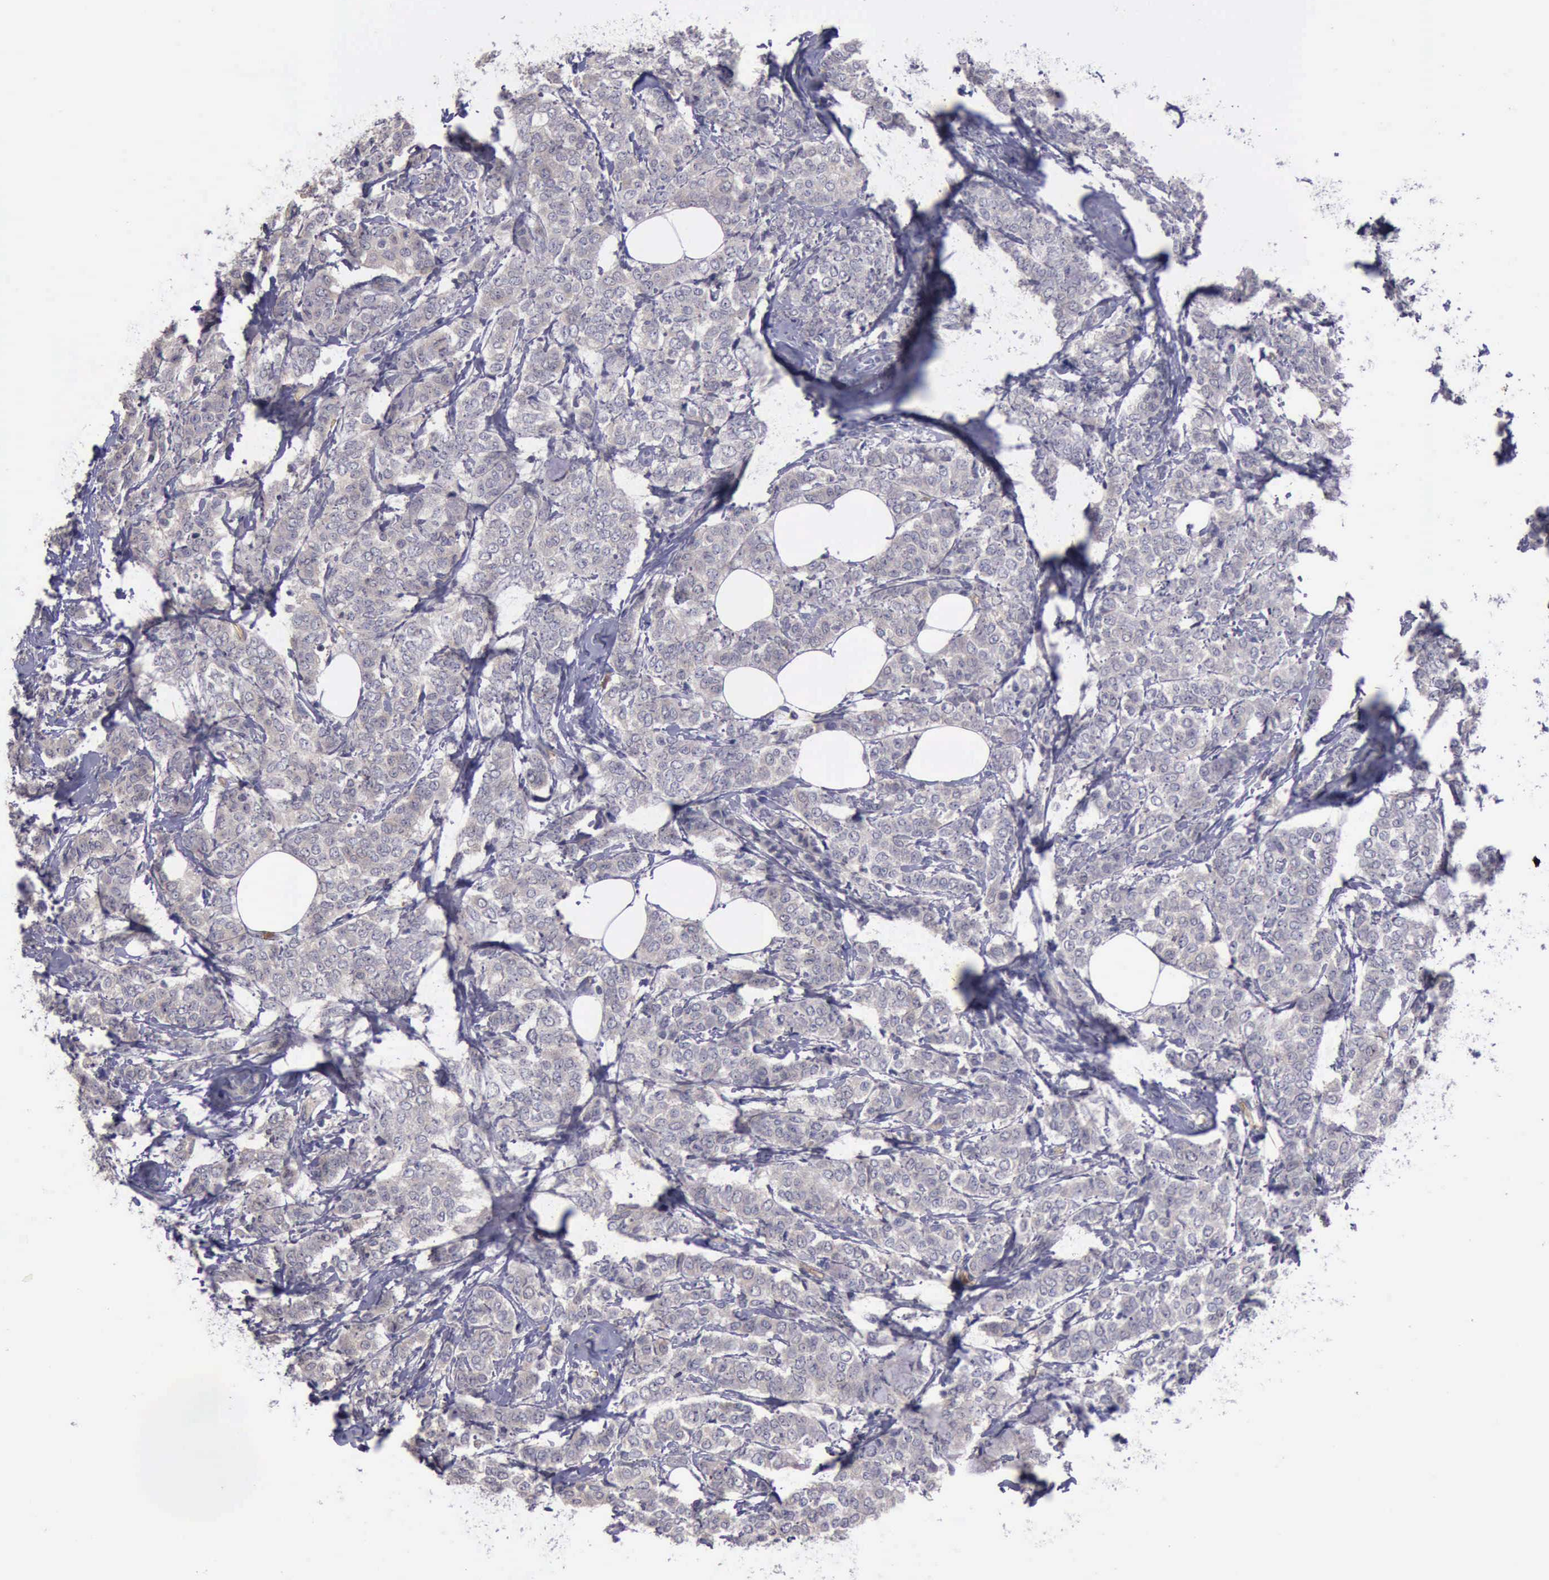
{"staining": {"intensity": "weak", "quantity": ">75%", "location": "cytoplasmic/membranous"}, "tissue": "breast cancer", "cell_type": "Tumor cells", "image_type": "cancer", "snomed": [{"axis": "morphology", "description": "Lobular carcinoma"}, {"axis": "topography", "description": "Breast"}], "caption": "Protein analysis of breast cancer (lobular carcinoma) tissue demonstrates weak cytoplasmic/membranous positivity in approximately >75% of tumor cells.", "gene": "CEP128", "patient": {"sex": "female", "age": 60}}